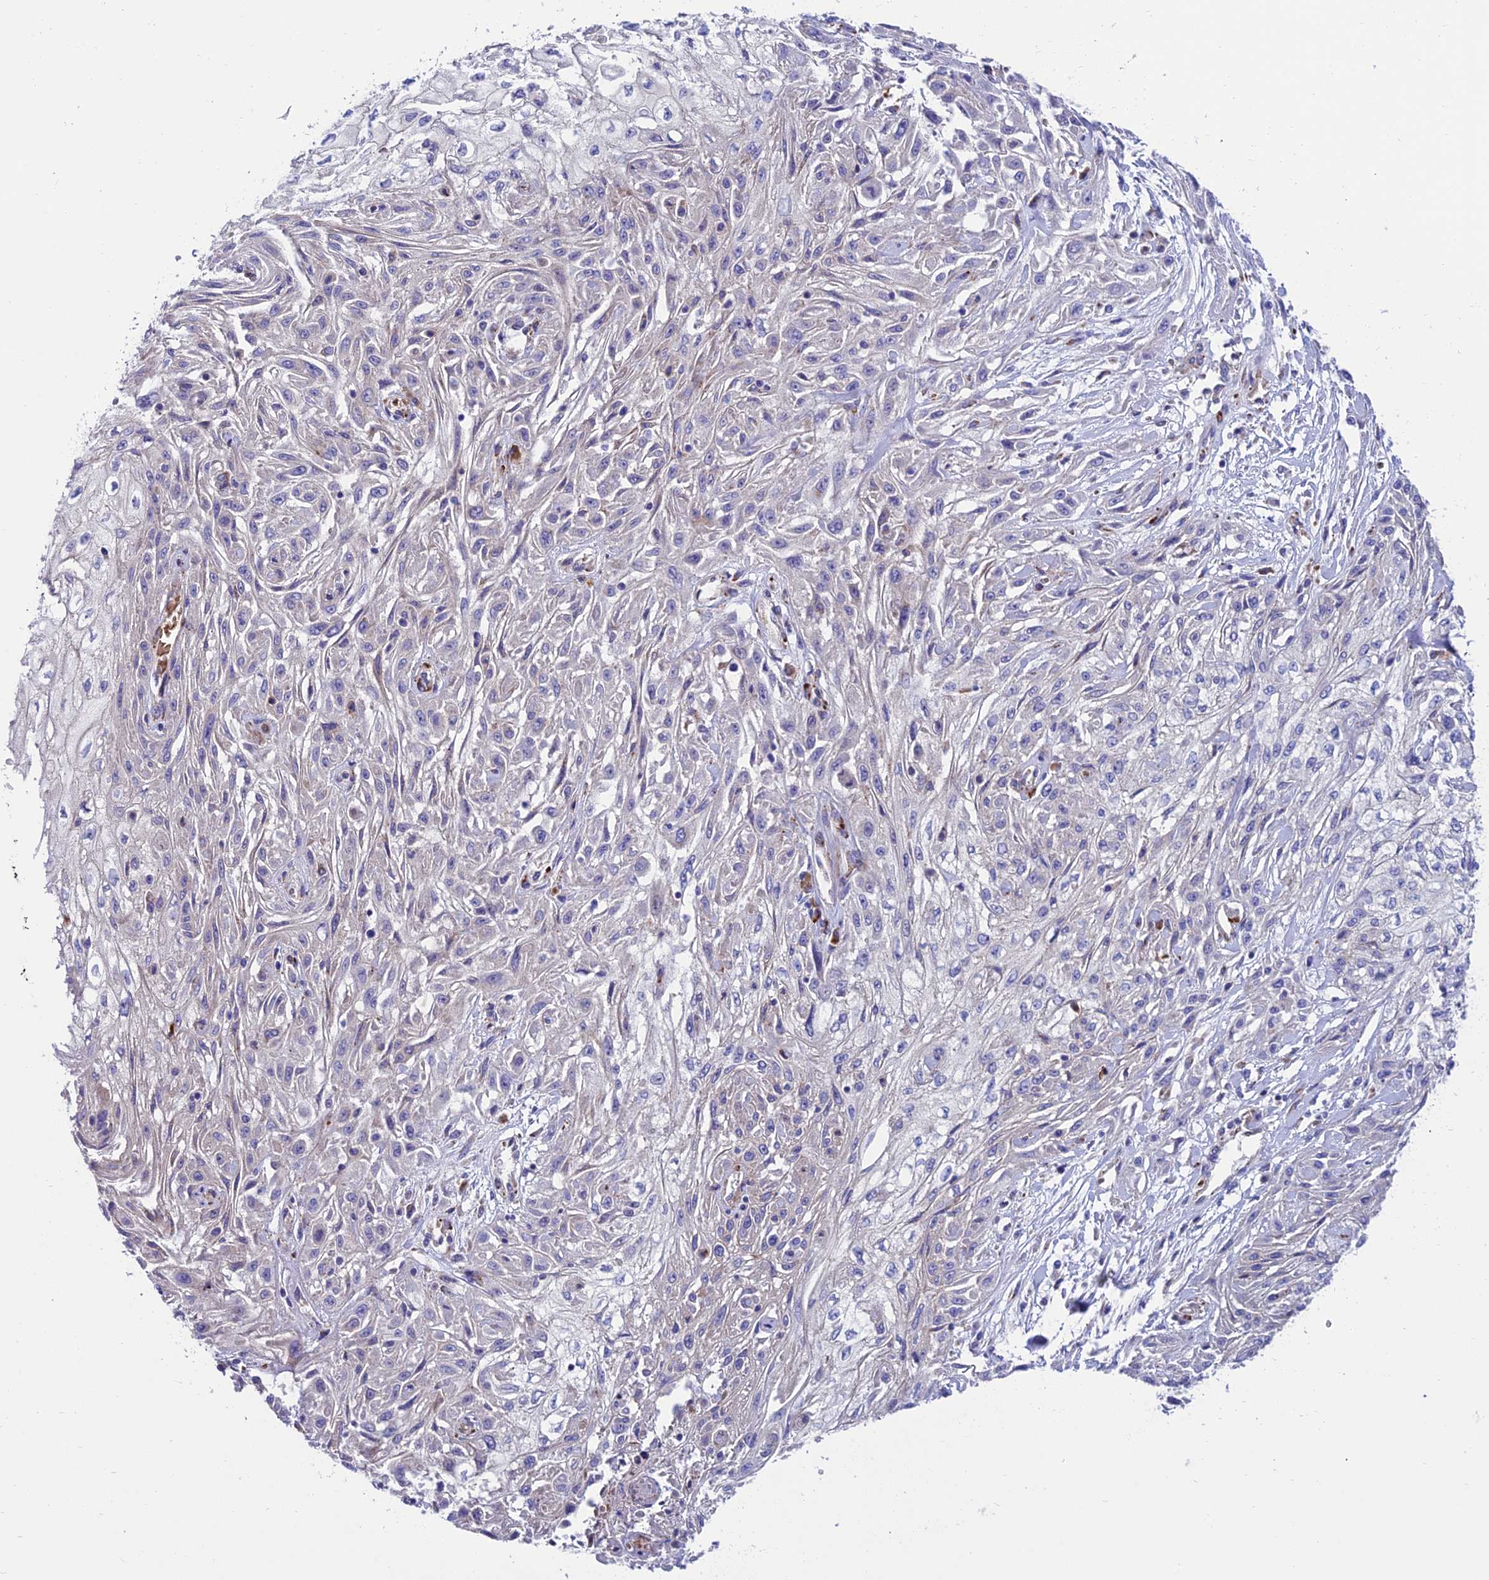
{"staining": {"intensity": "negative", "quantity": "none", "location": "none"}, "tissue": "skin cancer", "cell_type": "Tumor cells", "image_type": "cancer", "snomed": [{"axis": "morphology", "description": "Squamous cell carcinoma, NOS"}, {"axis": "morphology", "description": "Squamous cell carcinoma, metastatic, NOS"}, {"axis": "topography", "description": "Skin"}, {"axis": "topography", "description": "Lymph node"}], "caption": "Tumor cells are negative for protein expression in human skin squamous cell carcinoma.", "gene": "MACIR", "patient": {"sex": "male", "age": 75}}